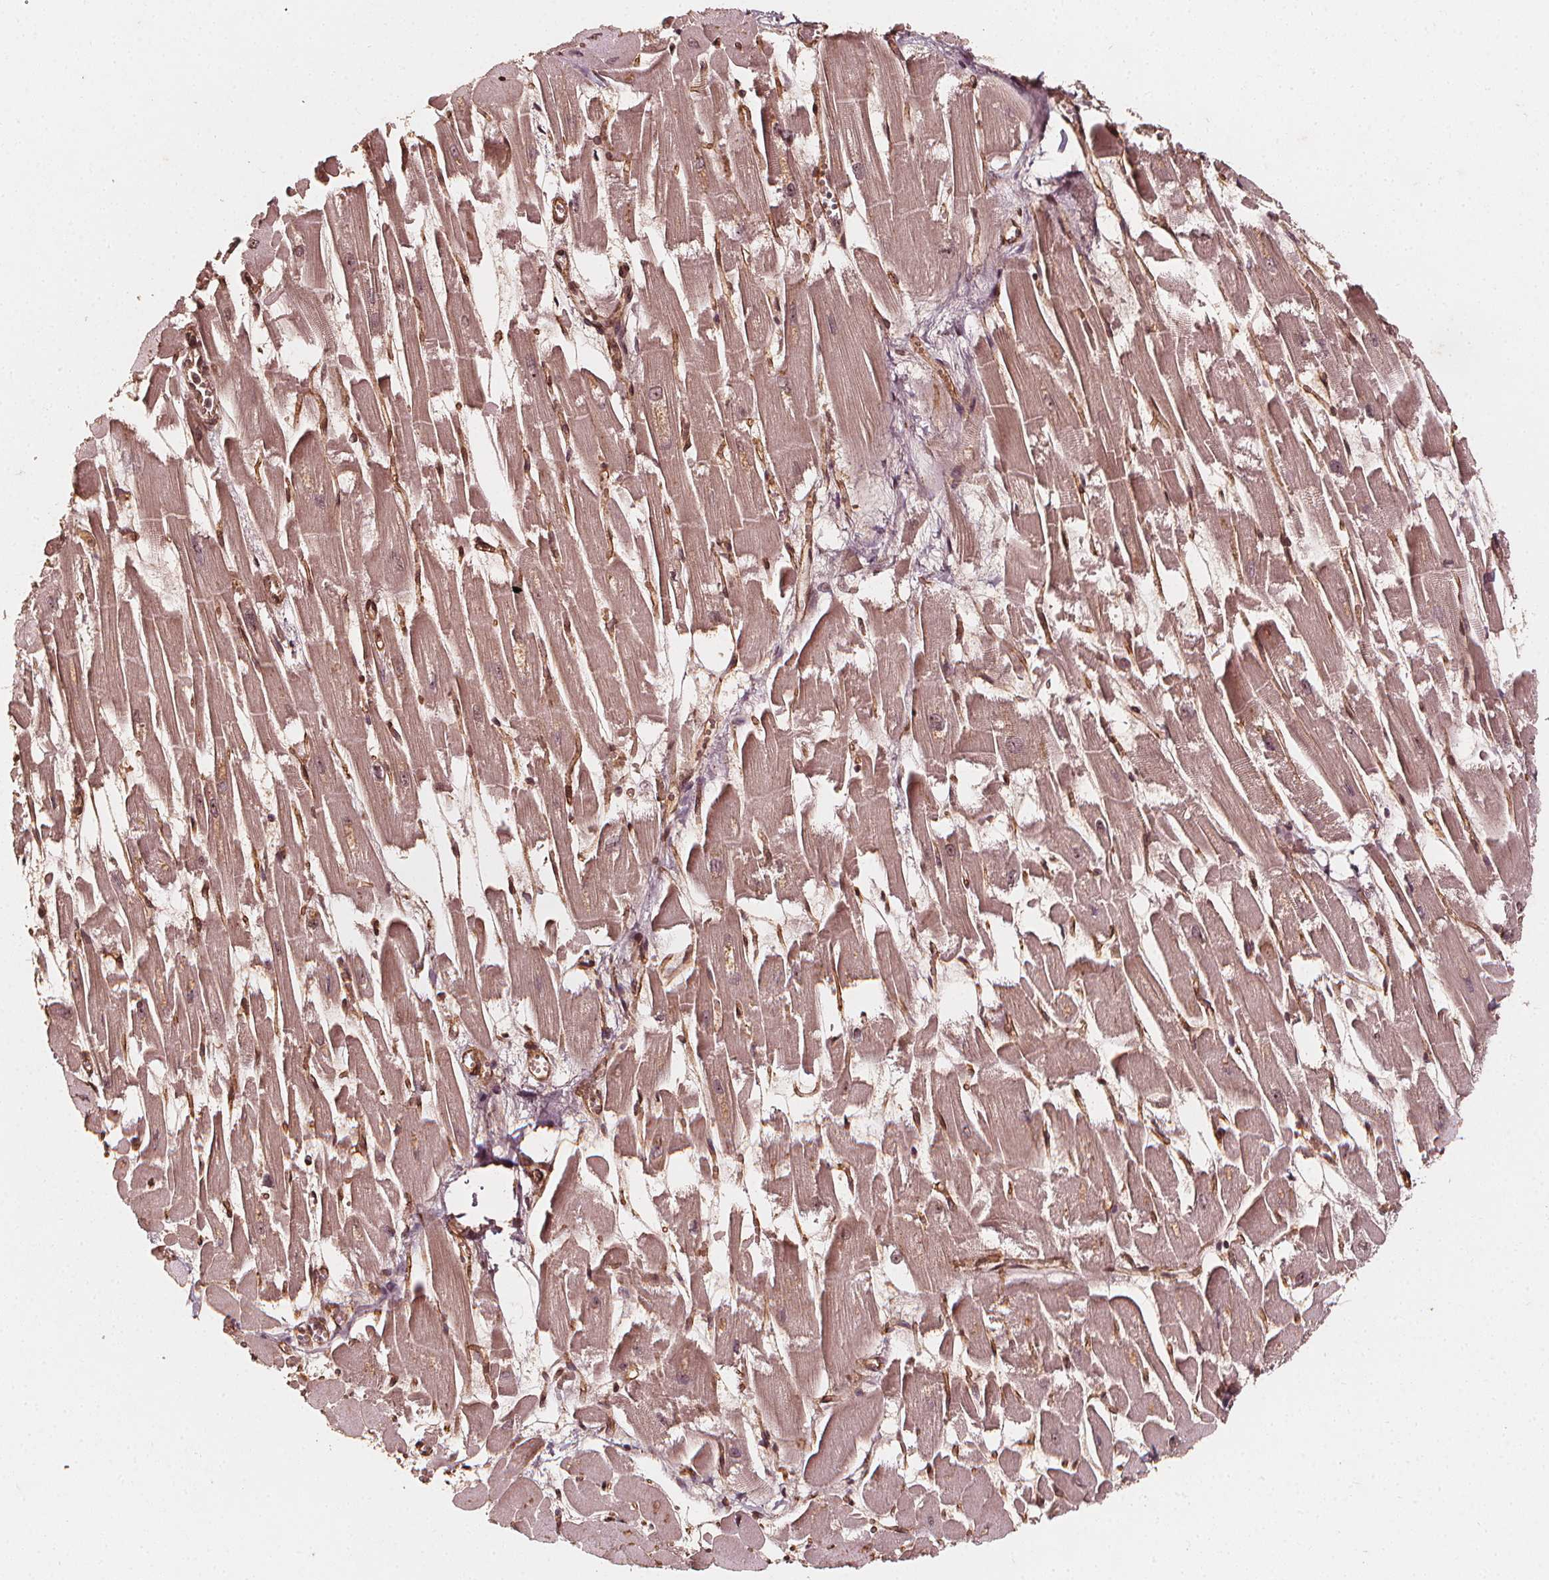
{"staining": {"intensity": "moderate", "quantity": ">75%", "location": "cytoplasmic/membranous,nuclear"}, "tissue": "heart muscle", "cell_type": "Cardiomyocytes", "image_type": "normal", "snomed": [{"axis": "morphology", "description": "Normal tissue, NOS"}, {"axis": "topography", "description": "Heart"}], "caption": "Moderate cytoplasmic/membranous,nuclear staining is present in about >75% of cardiomyocytes in benign heart muscle.", "gene": "EXOSC9", "patient": {"sex": "female", "age": 52}}